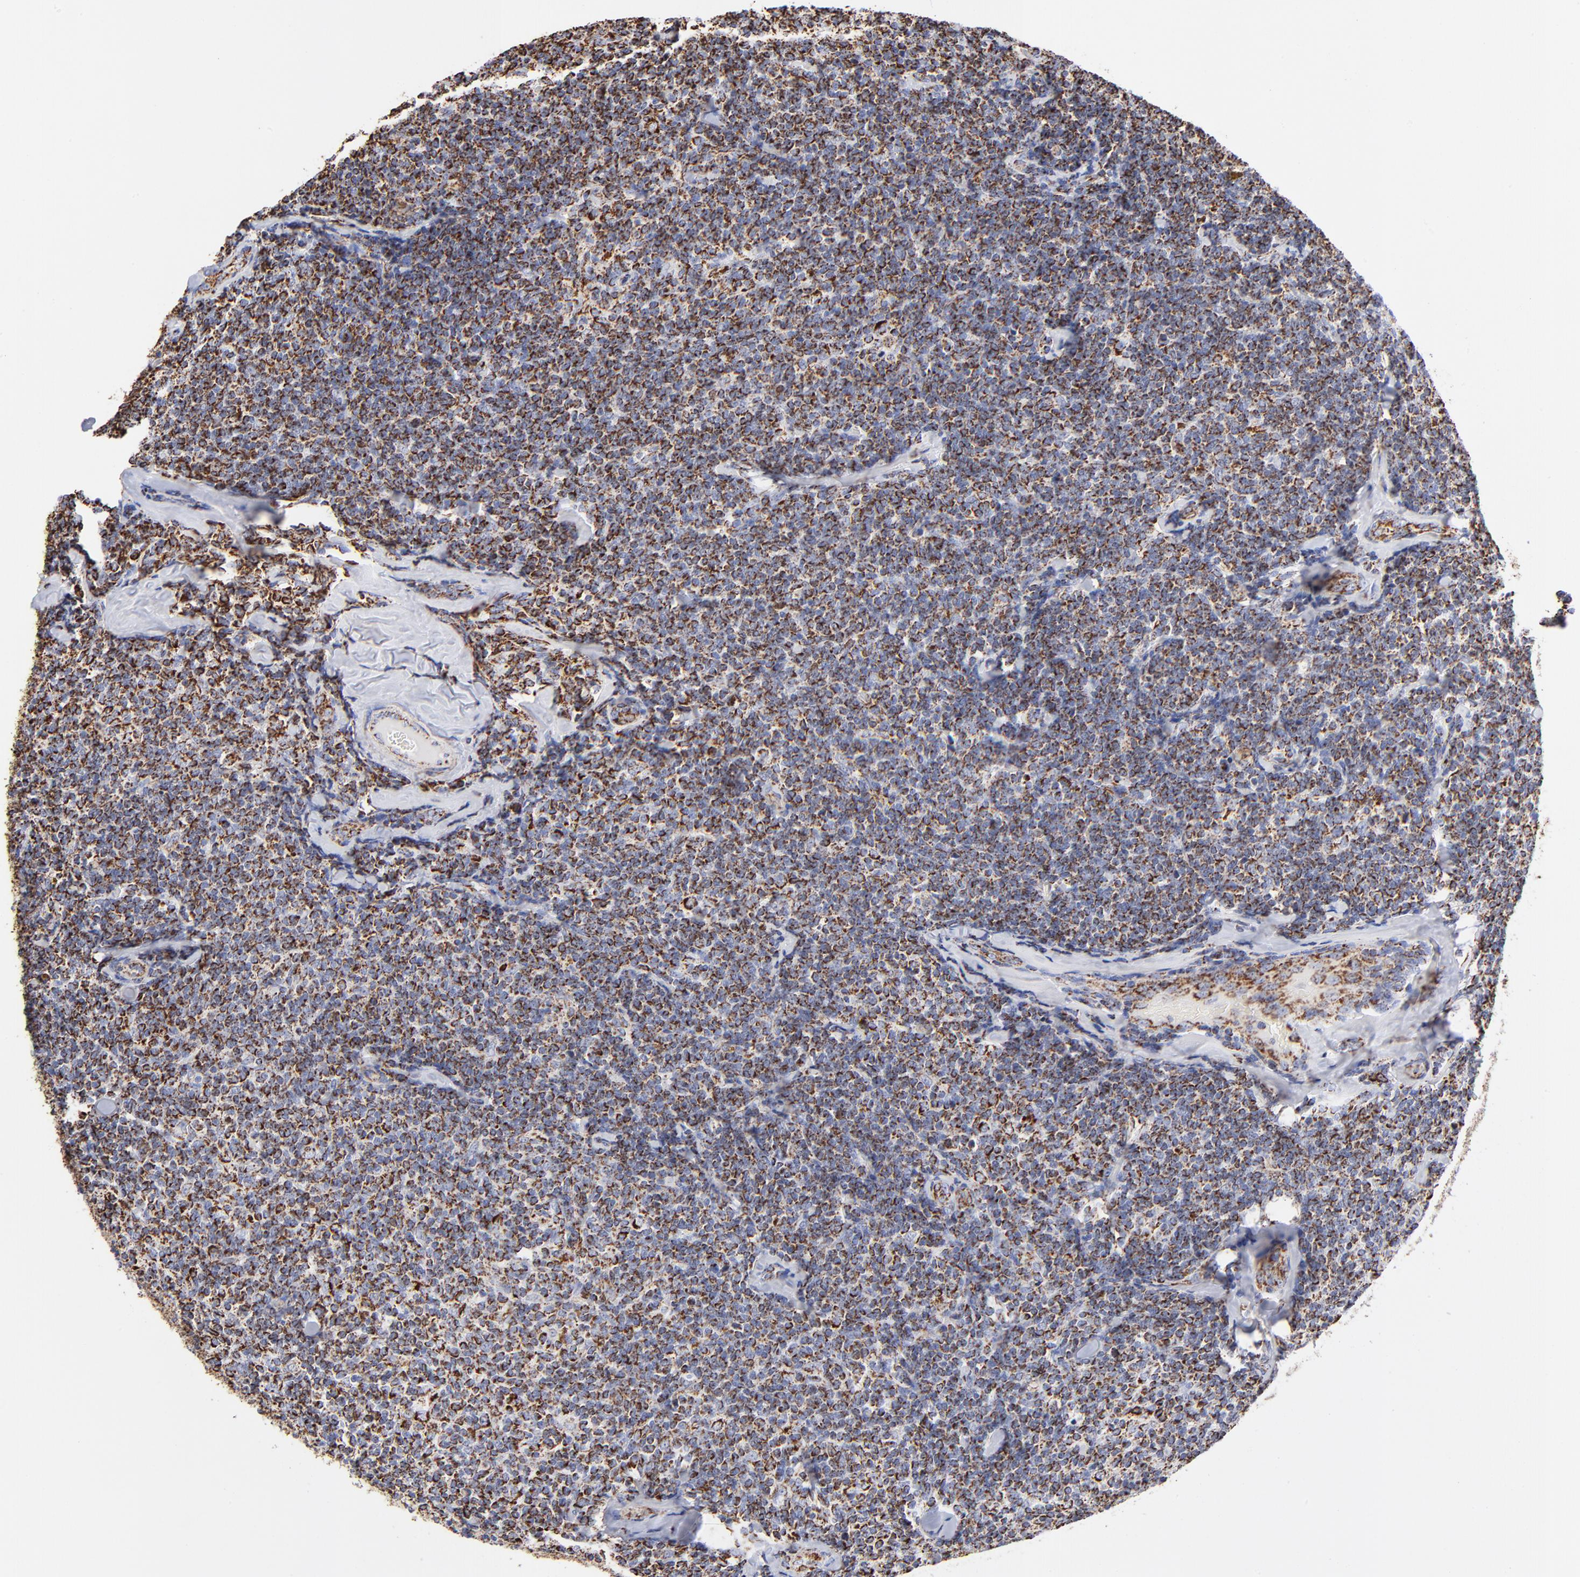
{"staining": {"intensity": "strong", "quantity": ">75%", "location": "cytoplasmic/membranous"}, "tissue": "lymphoma", "cell_type": "Tumor cells", "image_type": "cancer", "snomed": [{"axis": "morphology", "description": "Malignant lymphoma, non-Hodgkin's type, Low grade"}, {"axis": "topography", "description": "Lymph node"}], "caption": "Lymphoma stained with IHC displays strong cytoplasmic/membranous expression in approximately >75% of tumor cells.", "gene": "PHB1", "patient": {"sex": "female", "age": 56}}